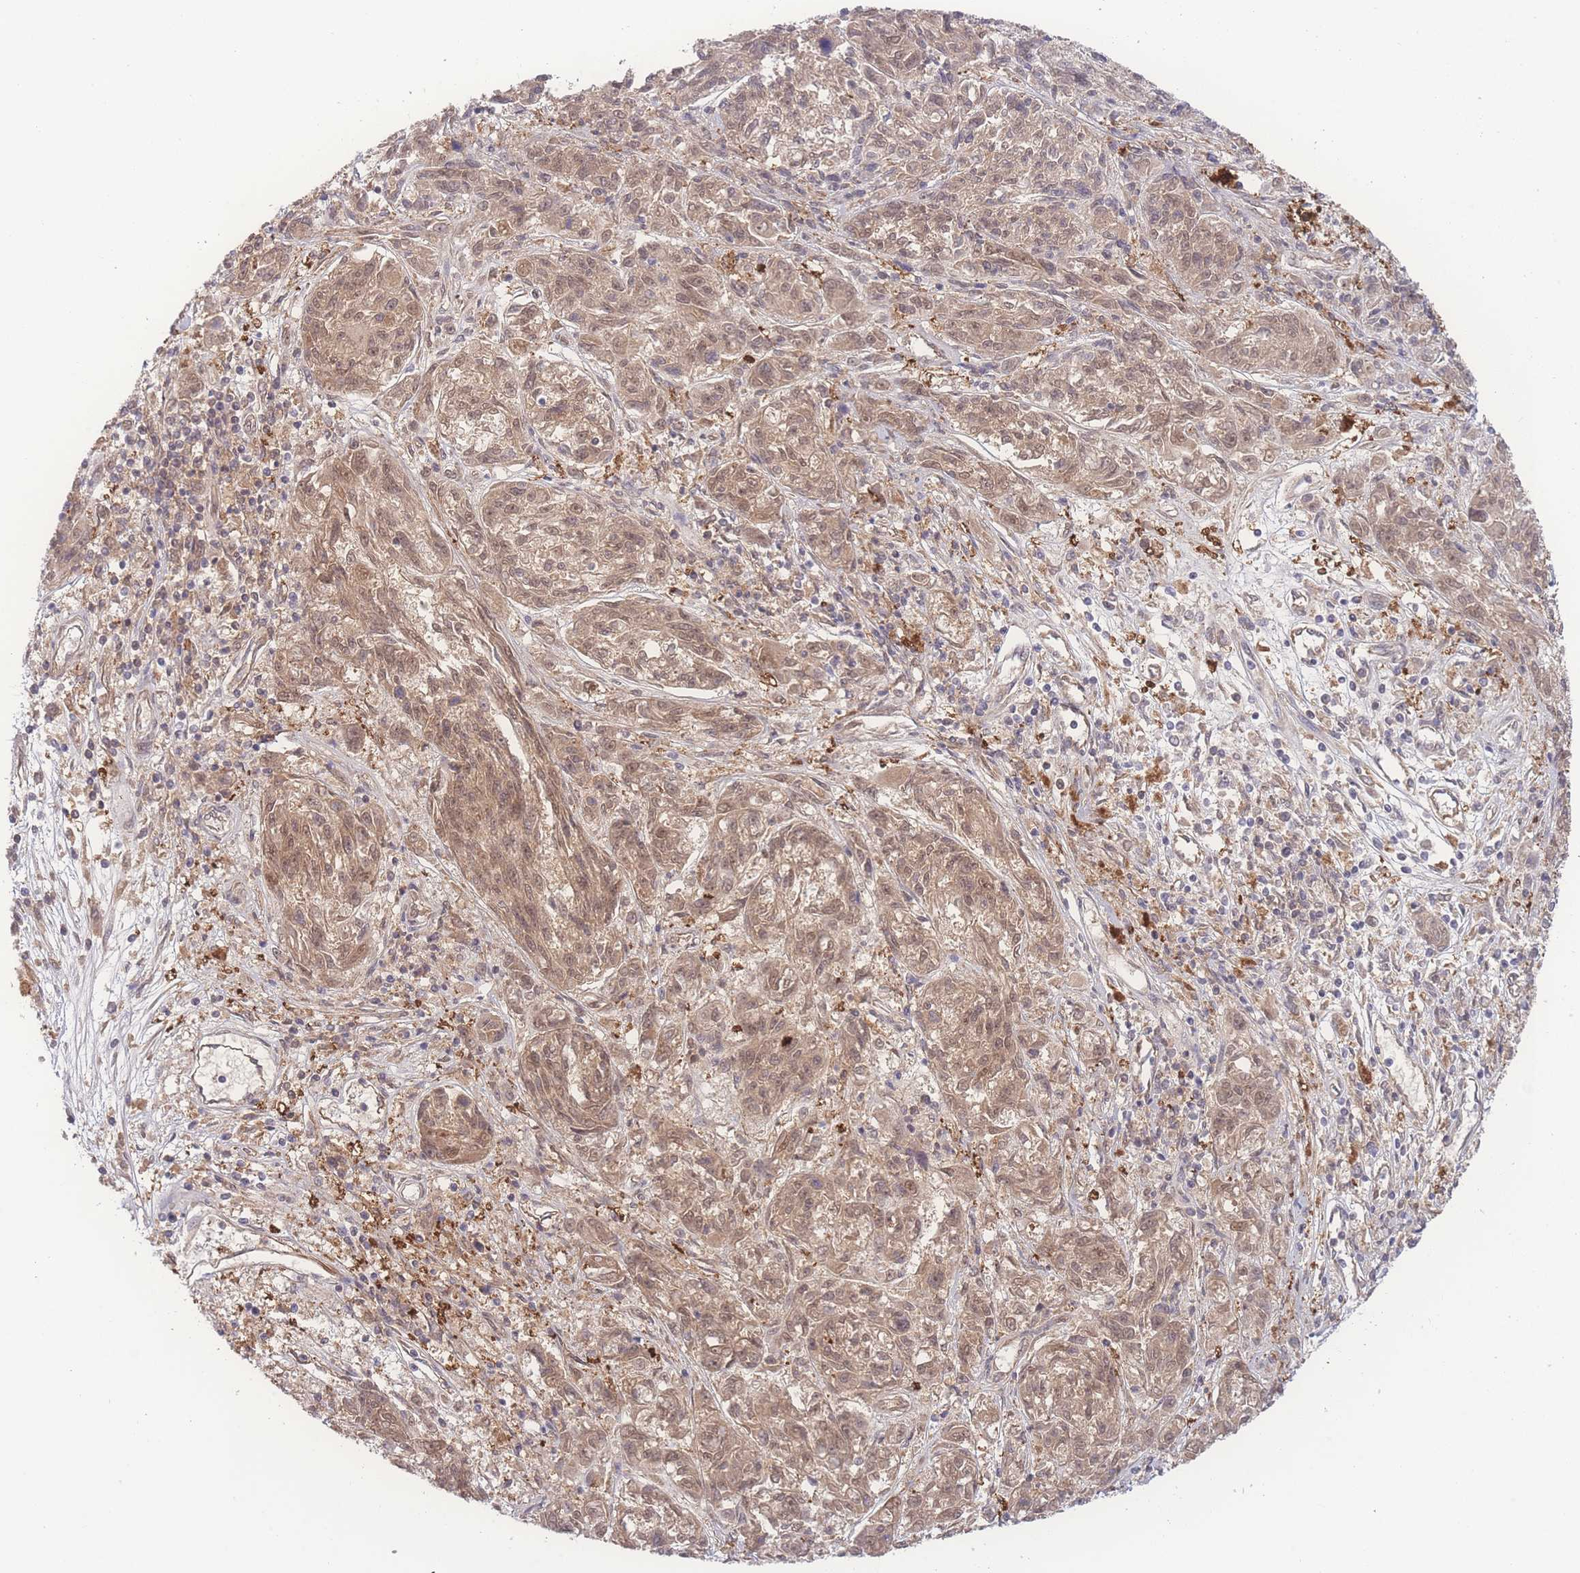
{"staining": {"intensity": "moderate", "quantity": ">75%", "location": "cytoplasmic/membranous,nuclear"}, "tissue": "melanoma", "cell_type": "Tumor cells", "image_type": "cancer", "snomed": [{"axis": "morphology", "description": "Malignant melanoma, NOS"}, {"axis": "topography", "description": "Skin"}], "caption": "Immunohistochemical staining of melanoma exhibits moderate cytoplasmic/membranous and nuclear protein staining in approximately >75% of tumor cells.", "gene": "RAVER1", "patient": {"sex": "male", "age": 53}}